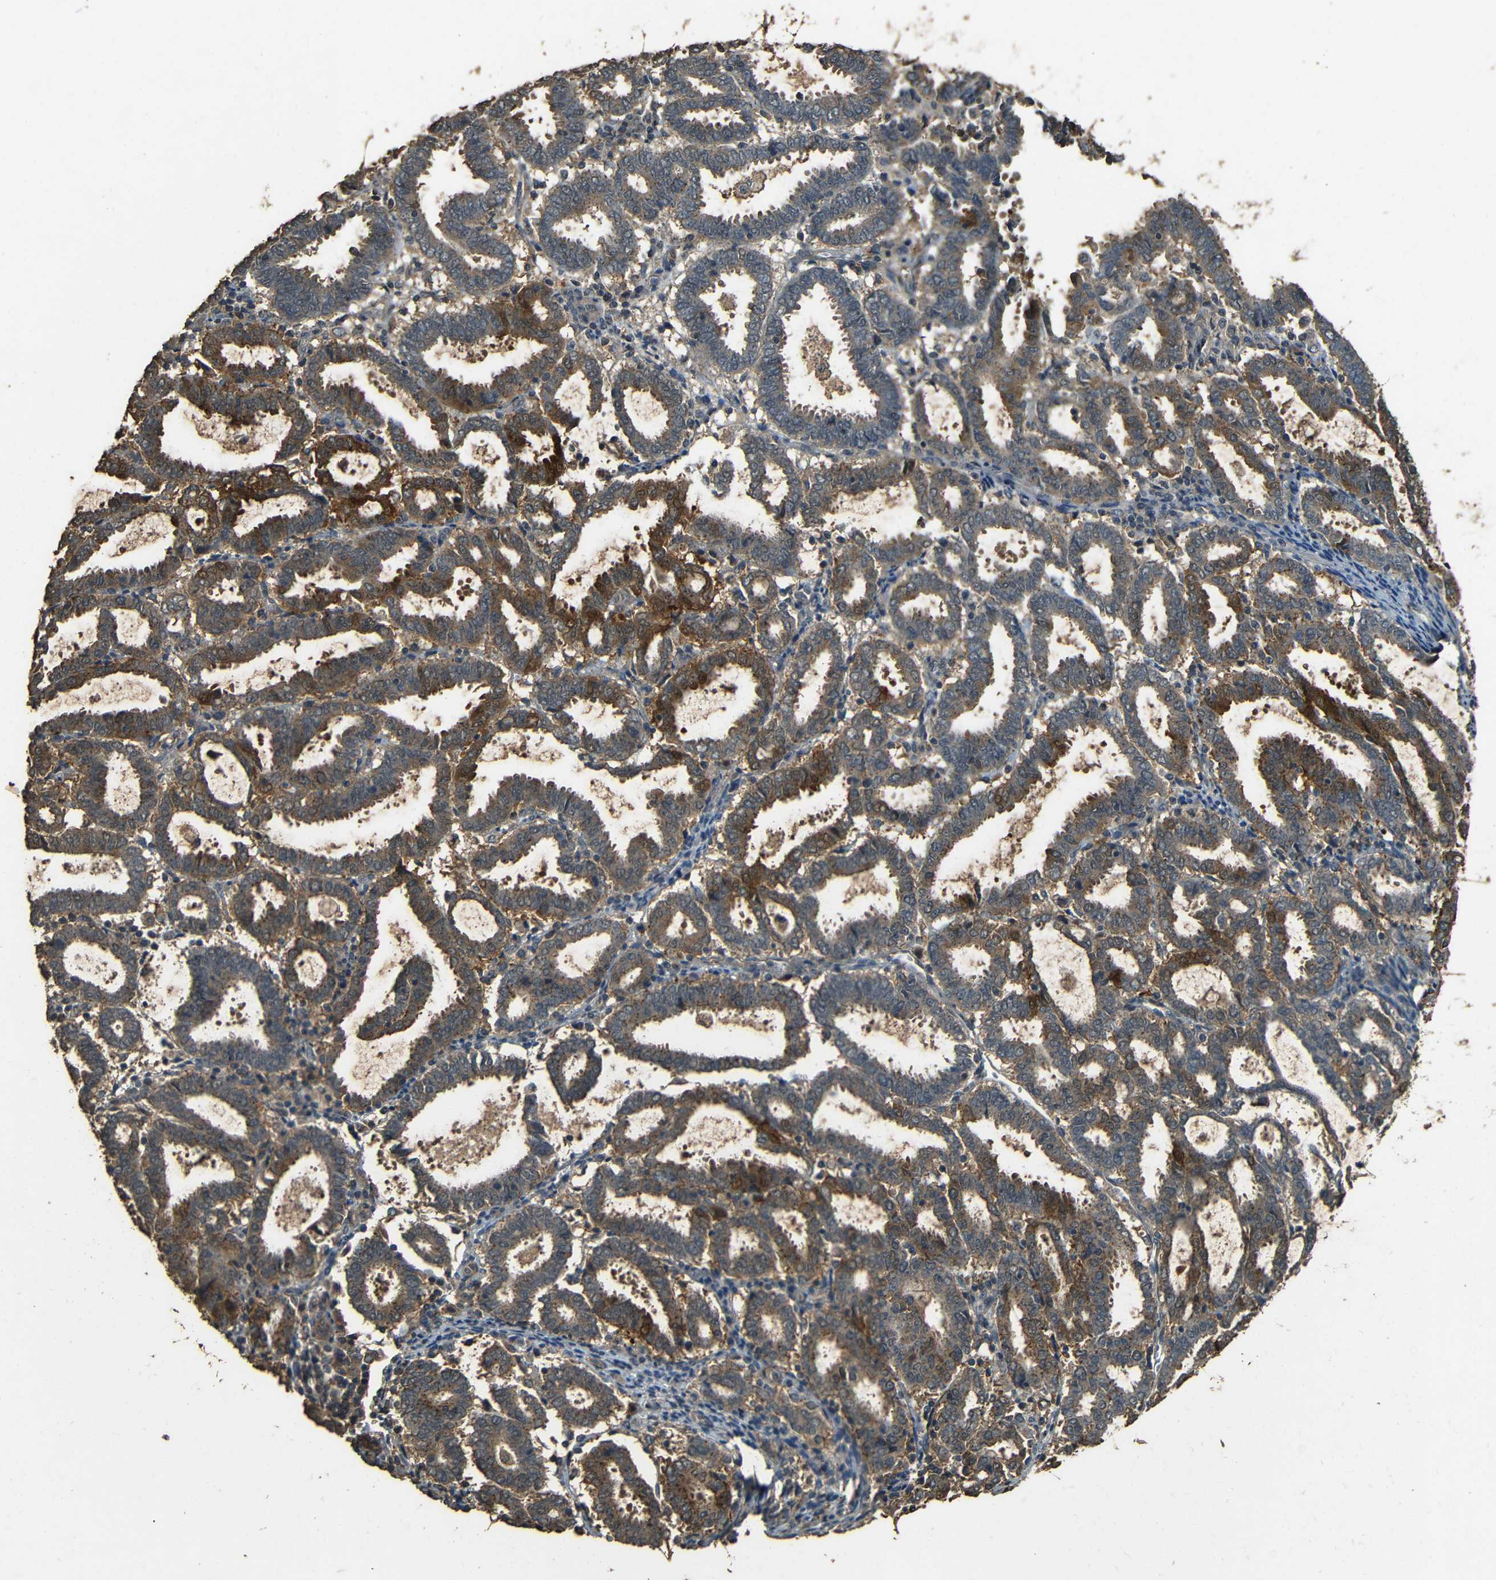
{"staining": {"intensity": "moderate", "quantity": ">75%", "location": "cytoplasmic/membranous"}, "tissue": "endometrial cancer", "cell_type": "Tumor cells", "image_type": "cancer", "snomed": [{"axis": "morphology", "description": "Adenocarcinoma, NOS"}, {"axis": "topography", "description": "Uterus"}], "caption": "There is medium levels of moderate cytoplasmic/membranous positivity in tumor cells of endometrial cancer, as demonstrated by immunohistochemical staining (brown color).", "gene": "PDE5A", "patient": {"sex": "female", "age": 83}}